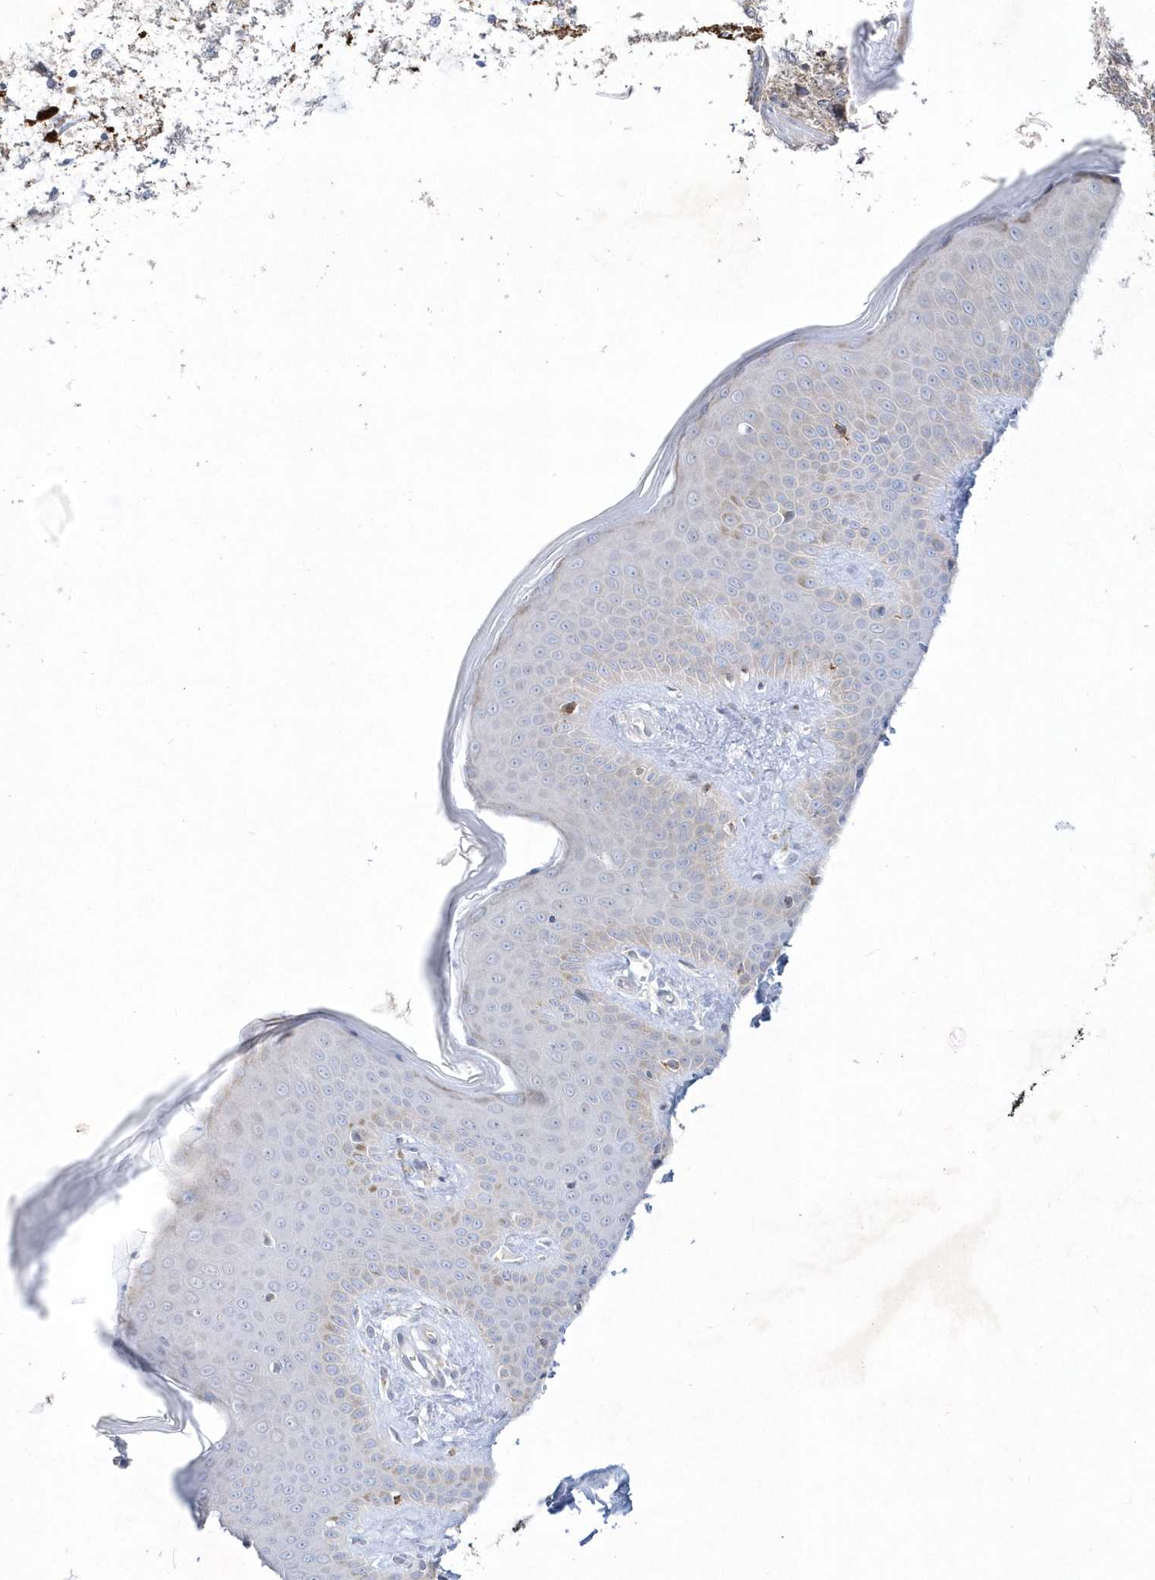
{"staining": {"intensity": "negative", "quantity": "none", "location": "none"}, "tissue": "skin", "cell_type": "Fibroblasts", "image_type": "normal", "snomed": [{"axis": "morphology", "description": "Normal tissue, NOS"}, {"axis": "topography", "description": "Skin"}], "caption": "IHC histopathology image of normal skin stained for a protein (brown), which exhibits no positivity in fibroblasts. (DAB (3,3'-diaminobenzidine) immunohistochemistry, high magnification).", "gene": "LARS1", "patient": {"sex": "male", "age": 36}}